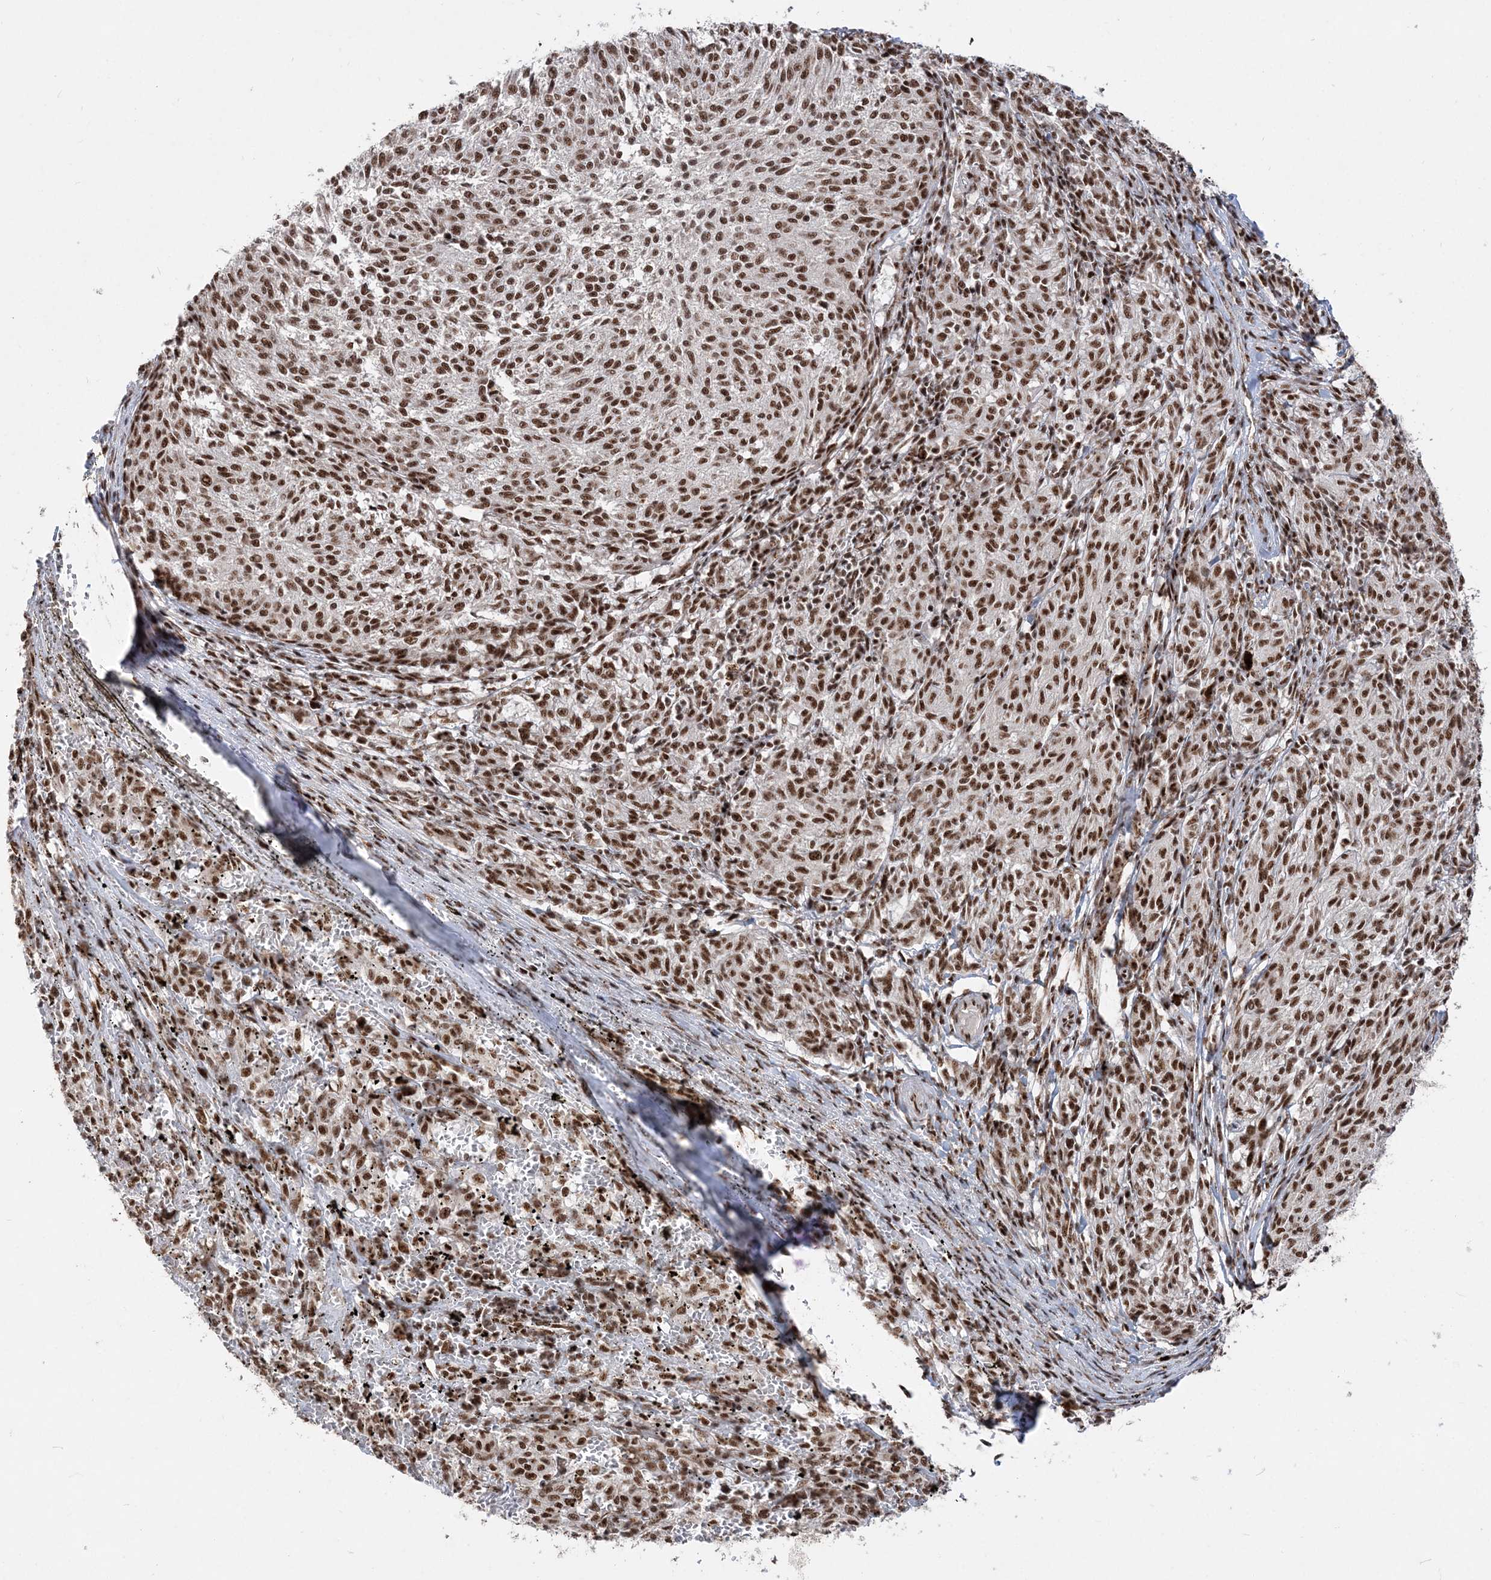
{"staining": {"intensity": "moderate", "quantity": ">75%", "location": "nuclear"}, "tissue": "melanoma", "cell_type": "Tumor cells", "image_type": "cancer", "snomed": [{"axis": "morphology", "description": "Malignant melanoma, NOS"}, {"axis": "topography", "description": "Skin"}], "caption": "Malignant melanoma stained for a protein reveals moderate nuclear positivity in tumor cells.", "gene": "RBM17", "patient": {"sex": "female", "age": 72}}